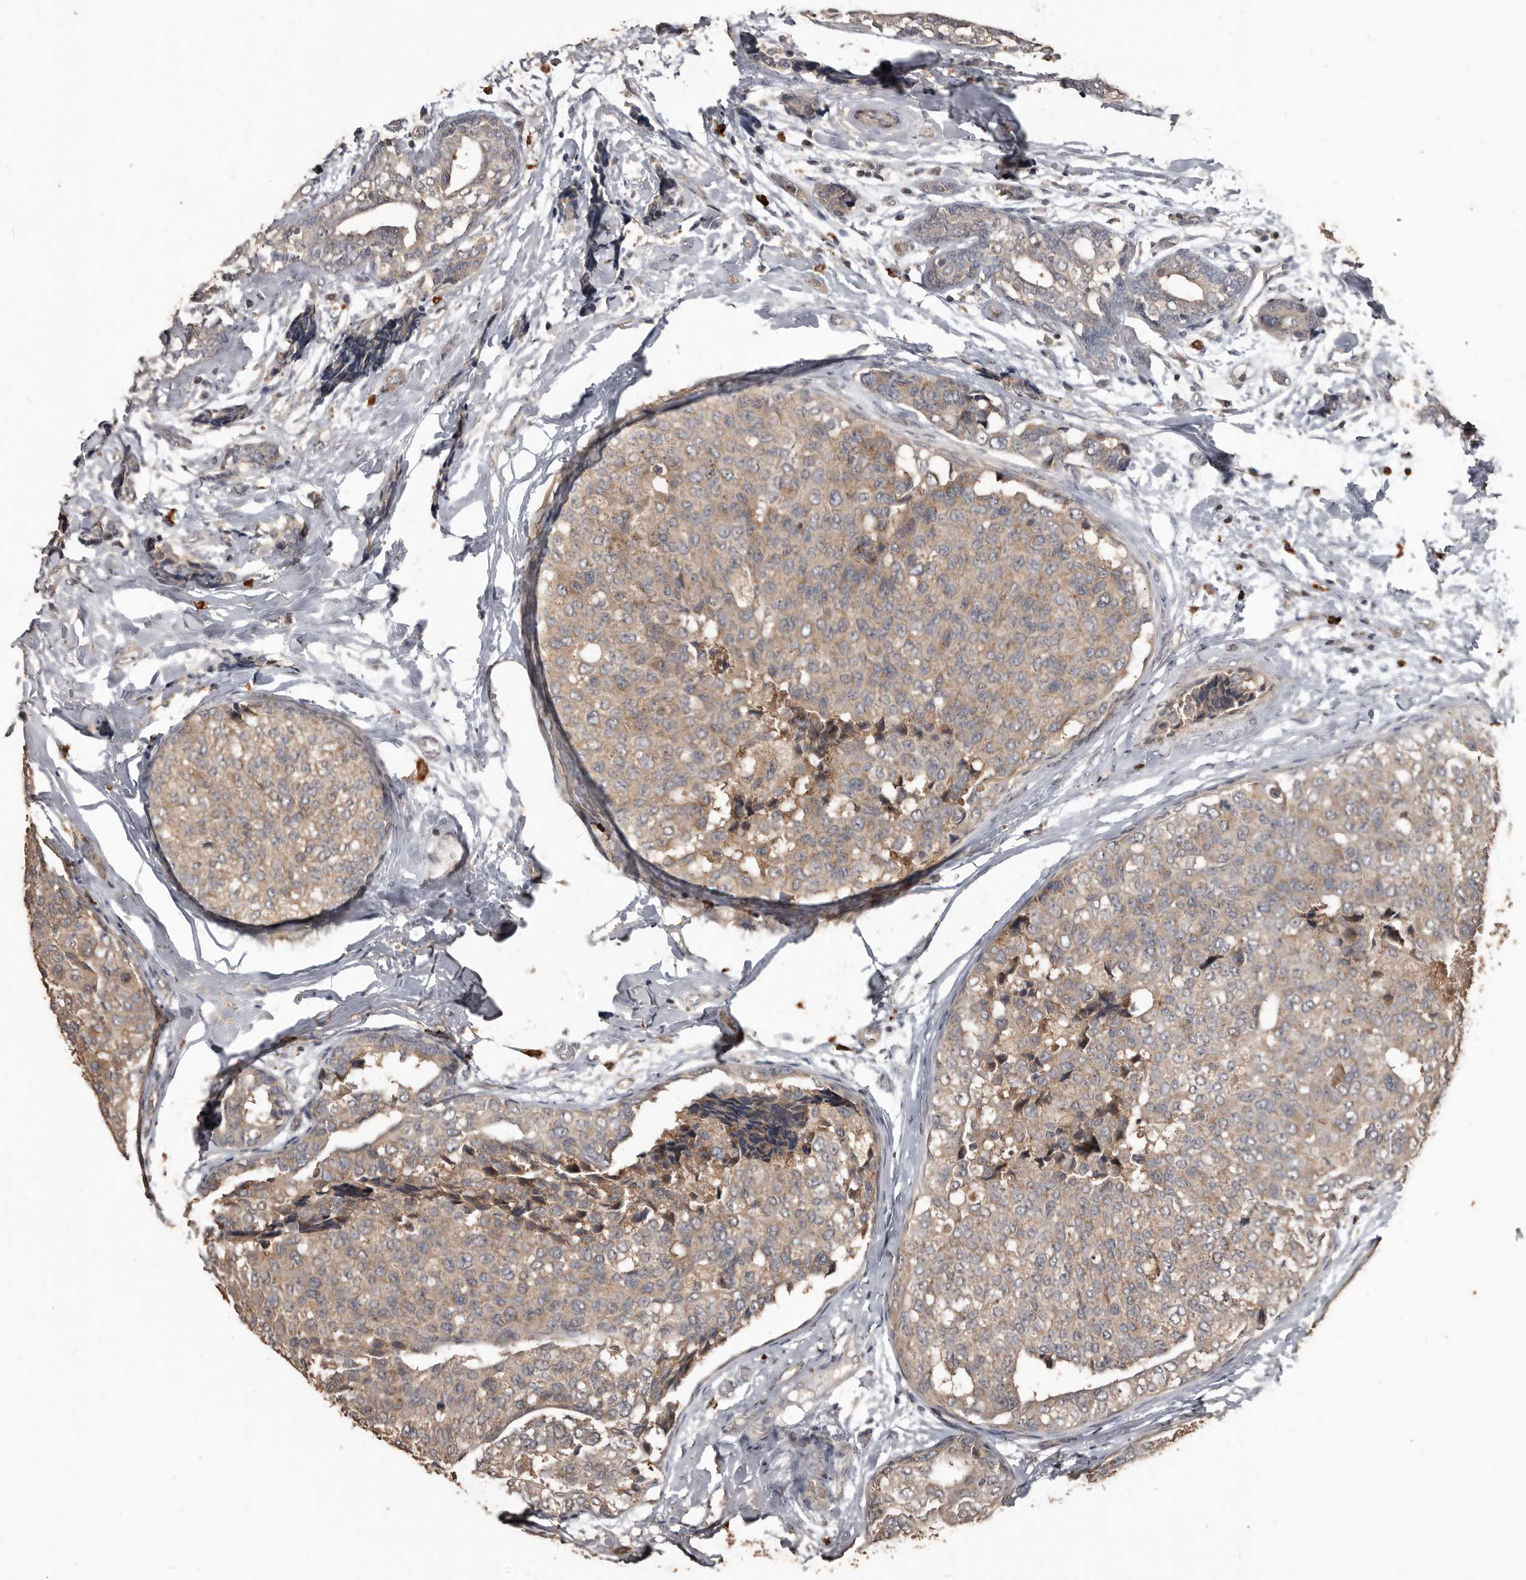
{"staining": {"intensity": "weak", "quantity": ">75%", "location": "cytoplasmic/membranous"}, "tissue": "breast cancer", "cell_type": "Tumor cells", "image_type": "cancer", "snomed": [{"axis": "morphology", "description": "Normal tissue, NOS"}, {"axis": "morphology", "description": "Duct carcinoma"}, {"axis": "topography", "description": "Breast"}], "caption": "Weak cytoplasmic/membranous protein positivity is identified in about >75% of tumor cells in breast intraductal carcinoma.", "gene": "BAMBI", "patient": {"sex": "female", "age": 43}}